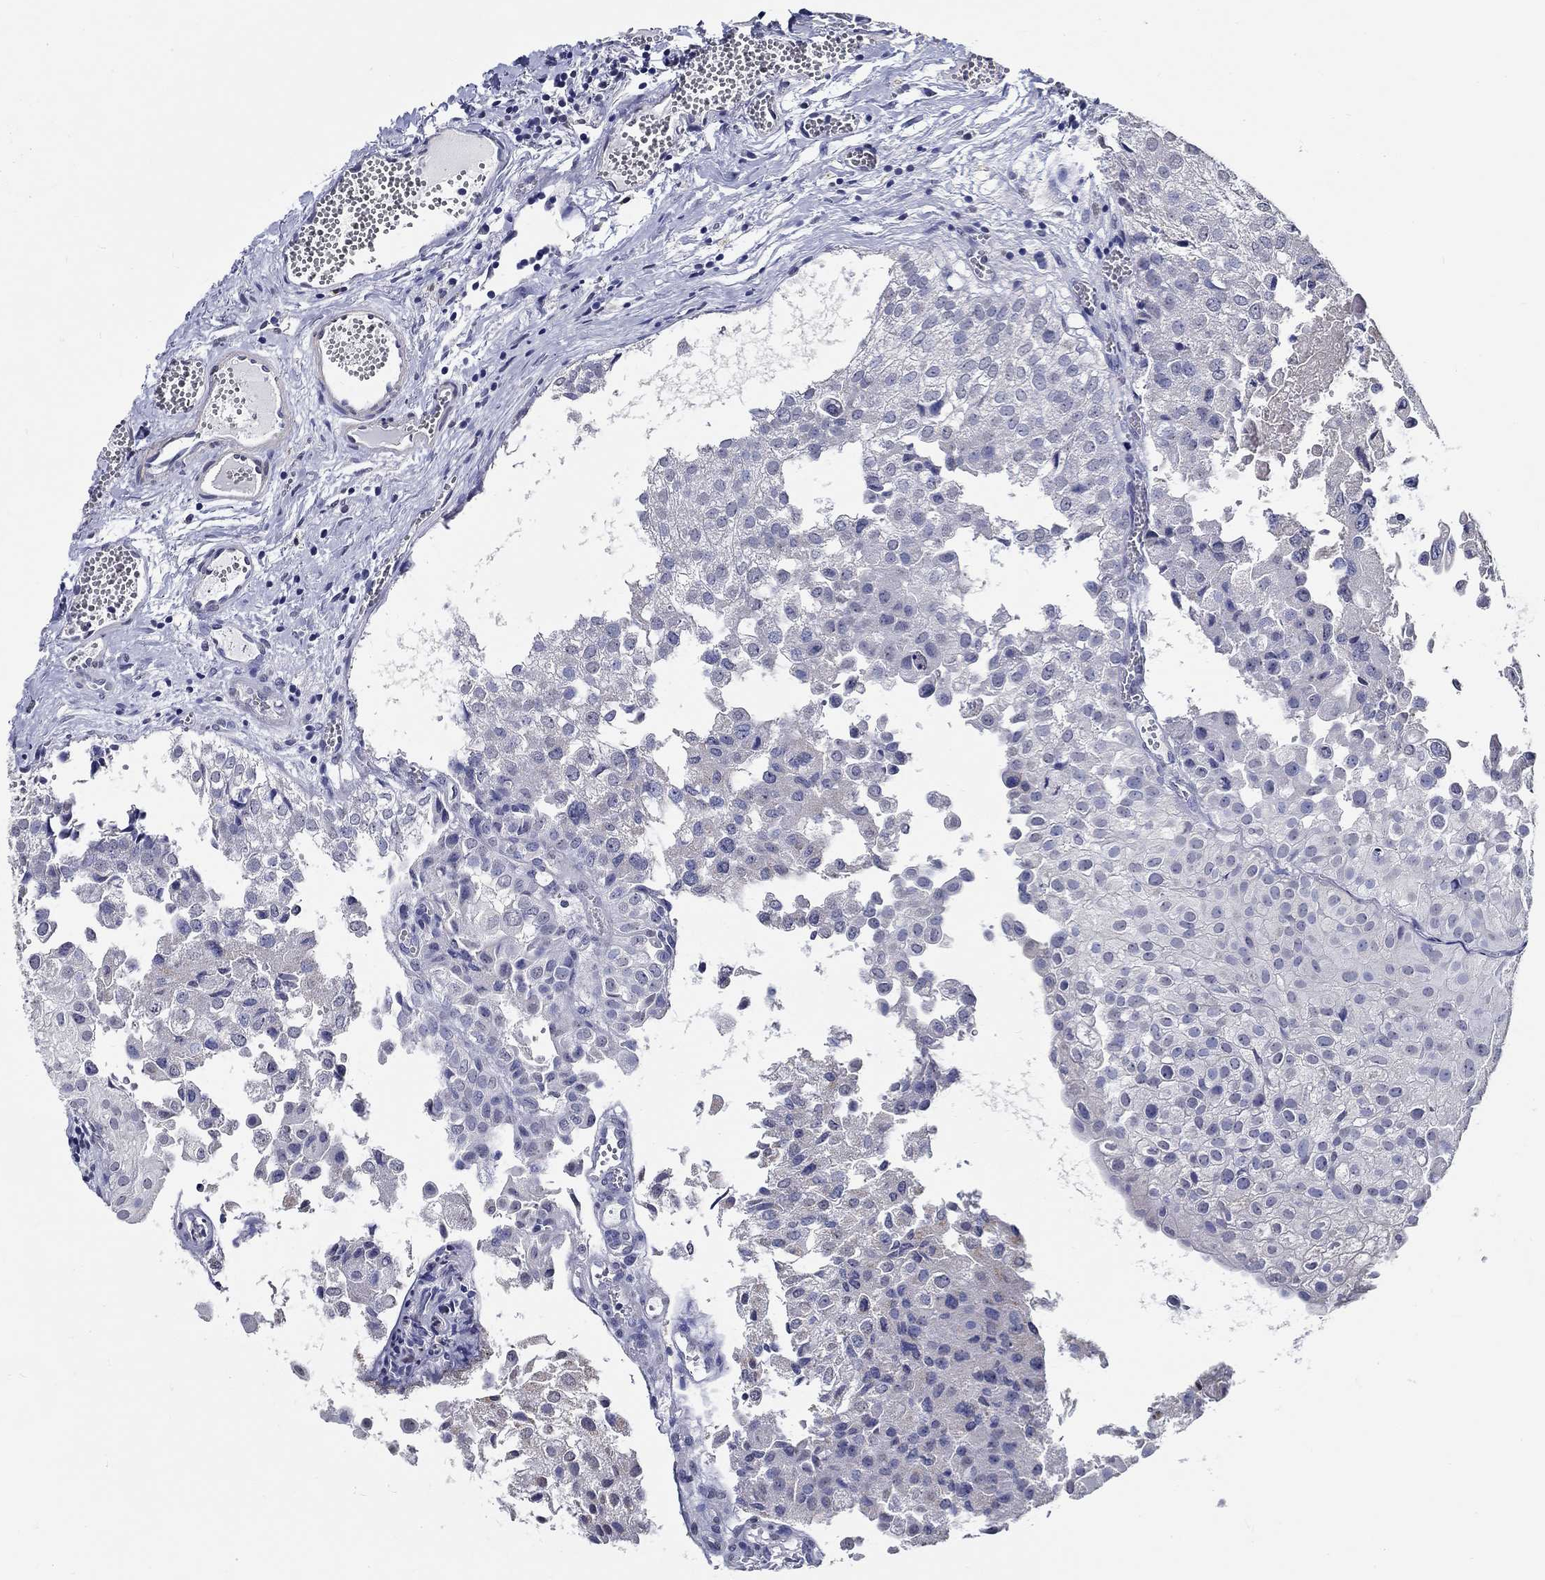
{"staining": {"intensity": "negative", "quantity": "none", "location": "none"}, "tissue": "urothelial cancer", "cell_type": "Tumor cells", "image_type": "cancer", "snomed": [{"axis": "morphology", "description": "Urothelial carcinoma, Low grade"}, {"axis": "topography", "description": "Urinary bladder"}], "caption": "An immunohistochemistry photomicrograph of urothelial cancer is shown. There is no staining in tumor cells of urothelial cancer.", "gene": "PDE1B", "patient": {"sex": "female", "age": 78}}